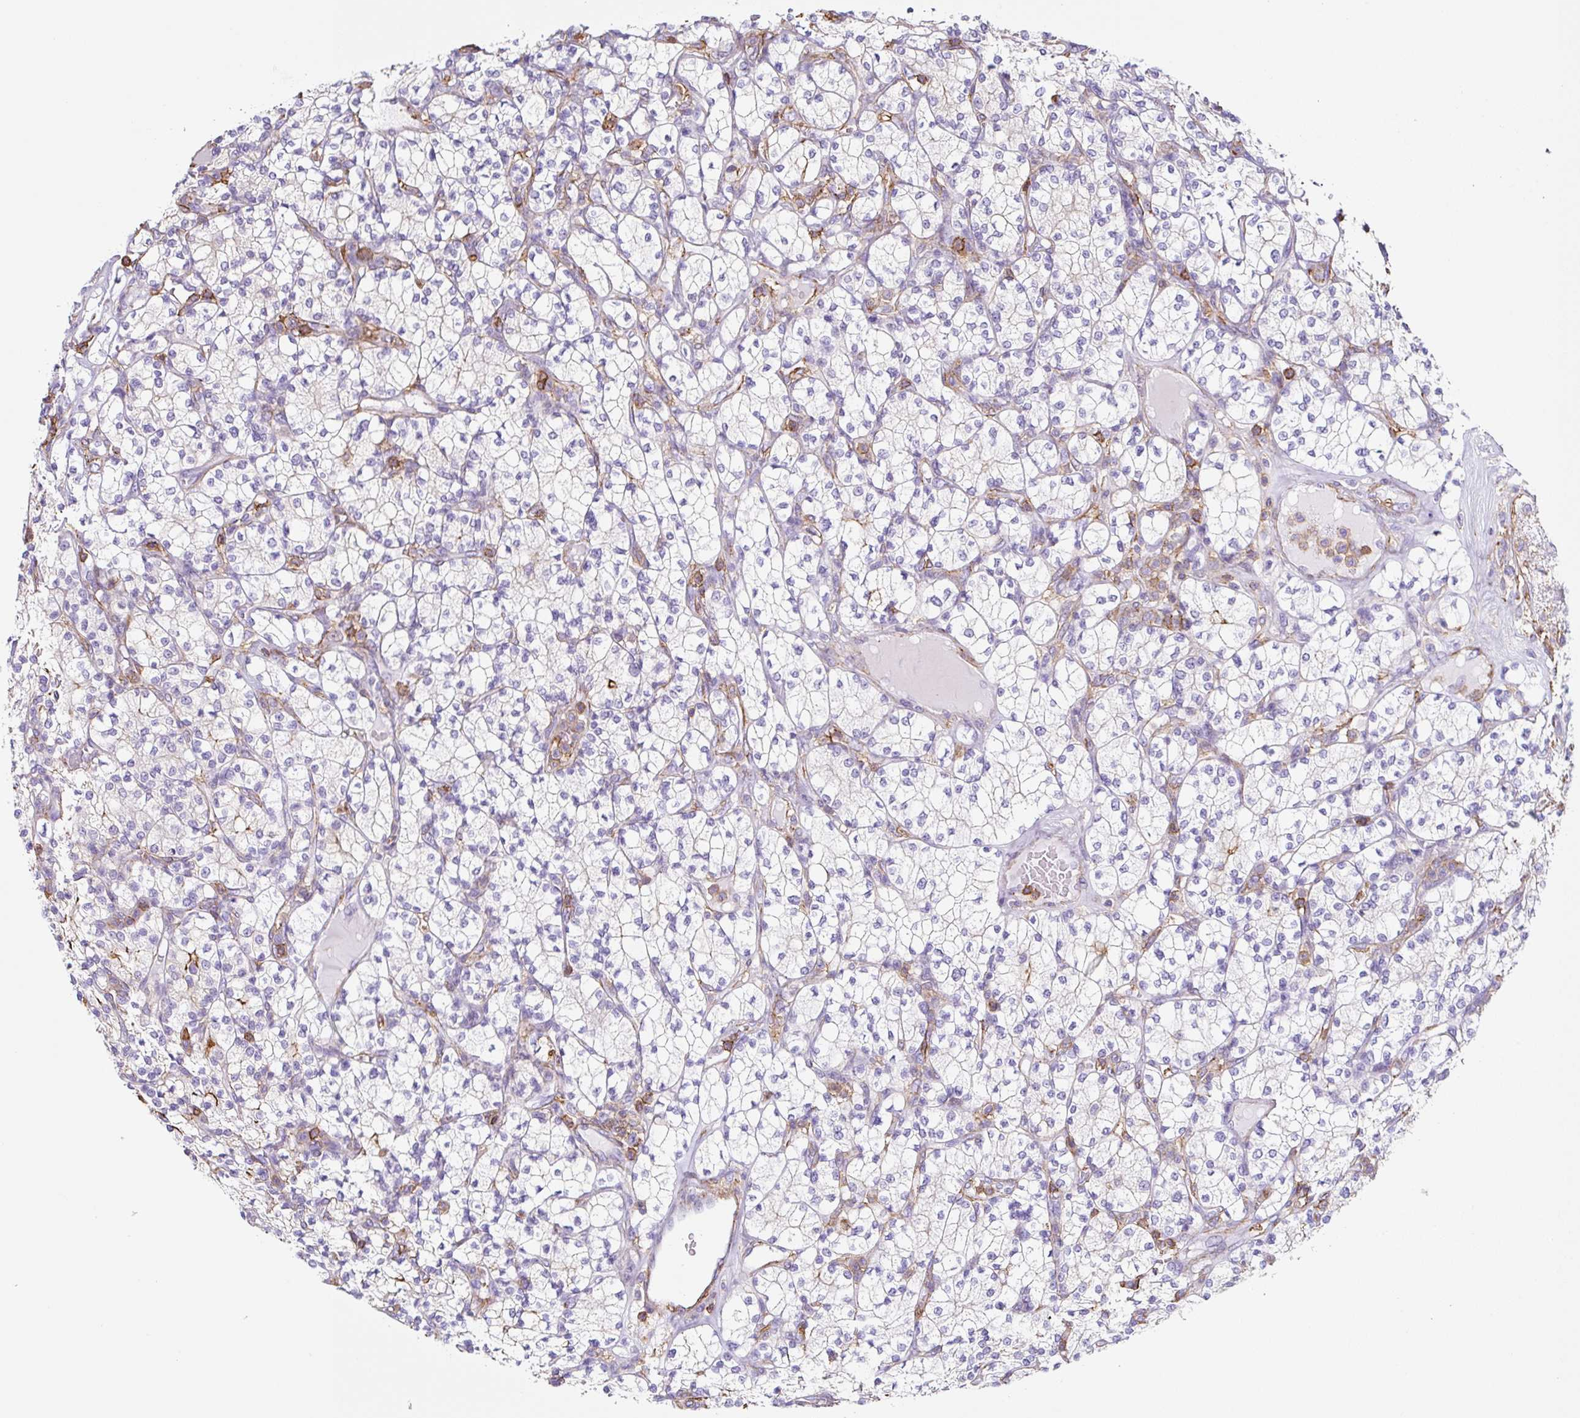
{"staining": {"intensity": "negative", "quantity": "none", "location": "none"}, "tissue": "renal cancer", "cell_type": "Tumor cells", "image_type": "cancer", "snomed": [{"axis": "morphology", "description": "Adenocarcinoma, NOS"}, {"axis": "topography", "description": "Kidney"}], "caption": "High power microscopy micrograph of an IHC micrograph of renal adenocarcinoma, revealing no significant expression in tumor cells.", "gene": "MTTP", "patient": {"sex": "male", "age": 77}}